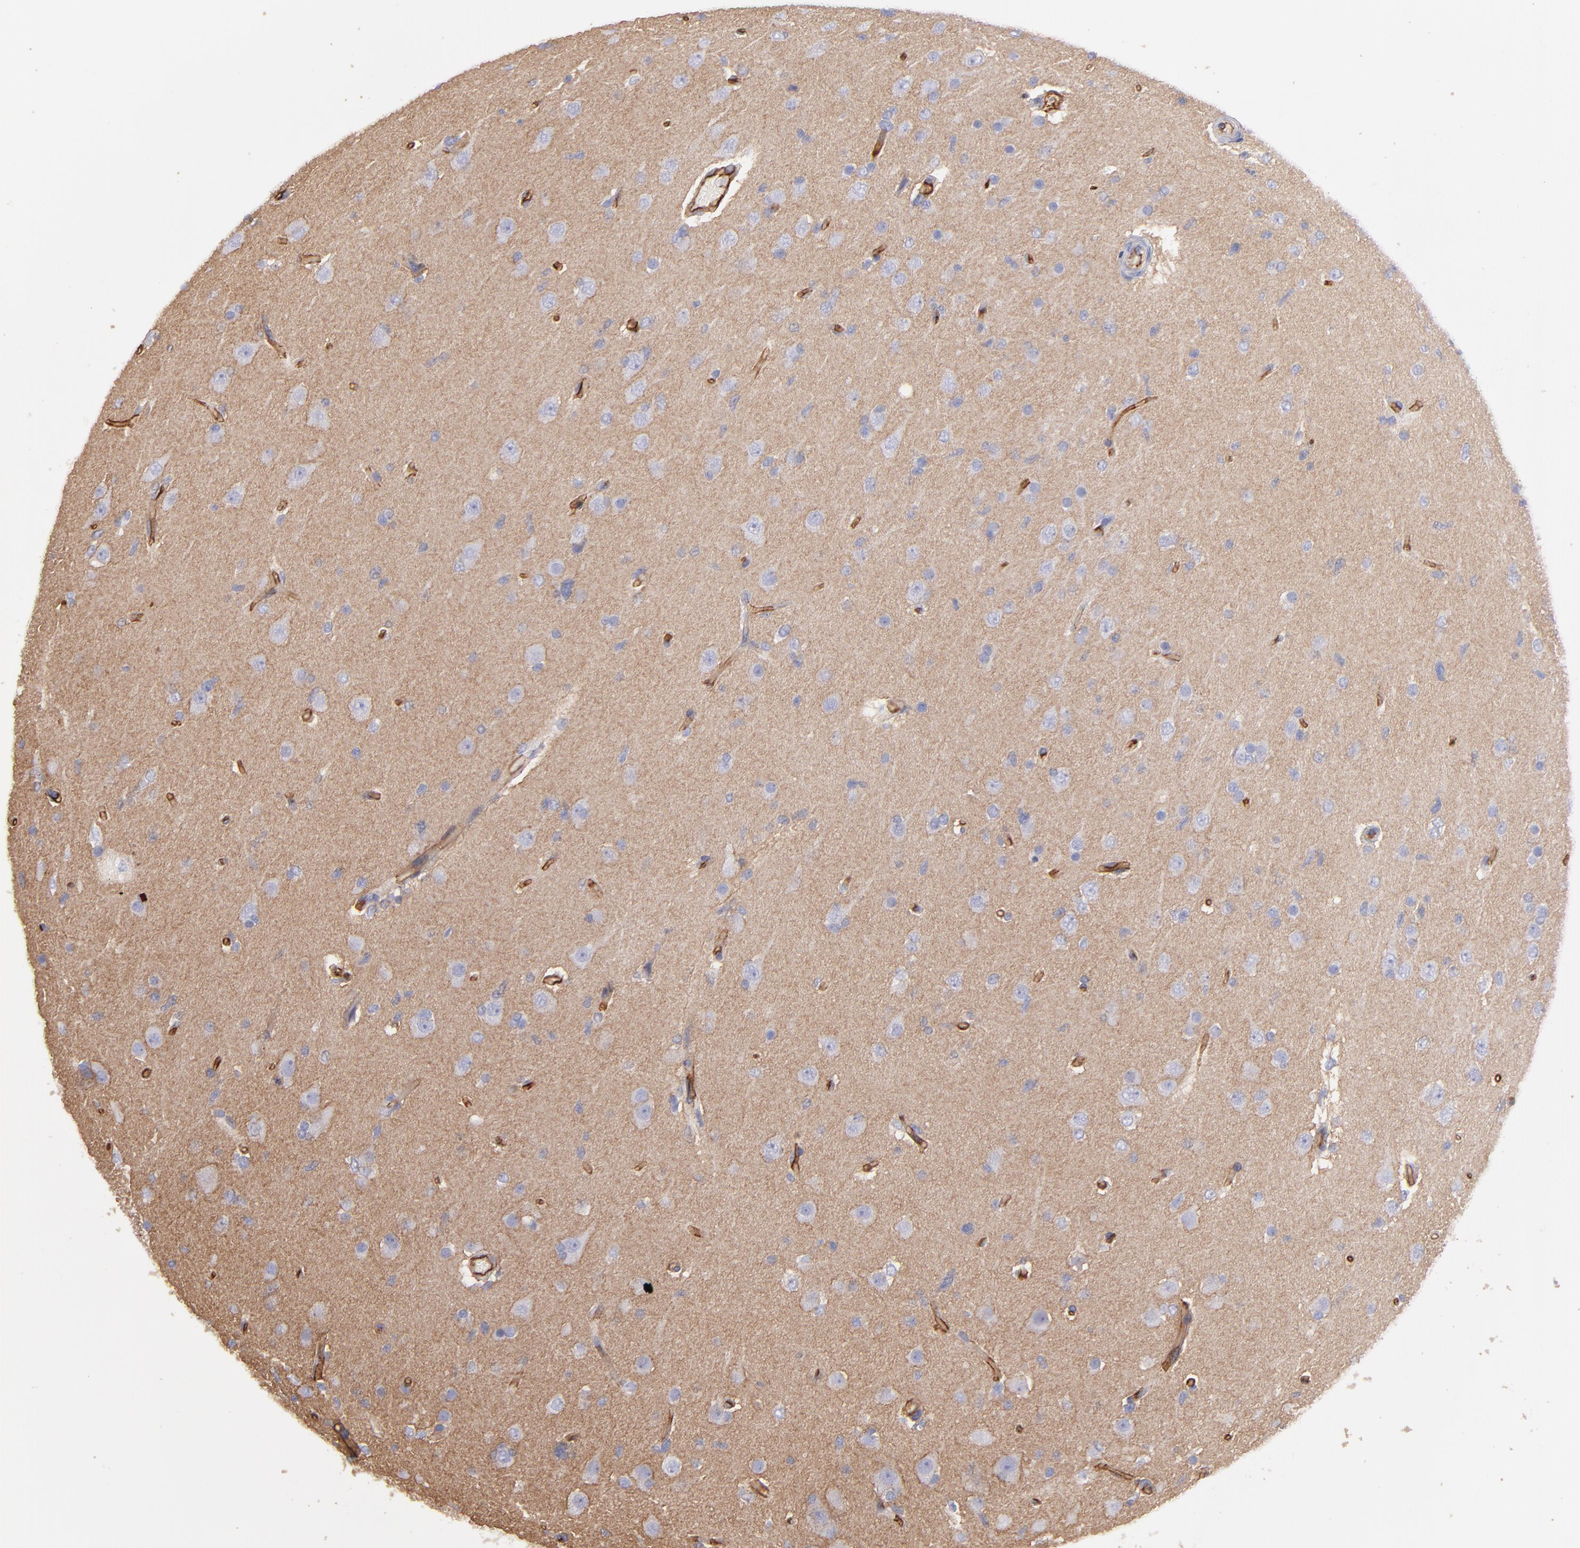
{"staining": {"intensity": "negative", "quantity": "none", "location": "none"}, "tissue": "glioma", "cell_type": "Tumor cells", "image_type": "cancer", "snomed": [{"axis": "morphology", "description": "Glioma, malignant, High grade"}, {"axis": "topography", "description": "Brain"}], "caption": "Immunohistochemistry (IHC) photomicrograph of human malignant glioma (high-grade) stained for a protein (brown), which demonstrates no positivity in tumor cells.", "gene": "ABCB1", "patient": {"sex": "male", "age": 33}}